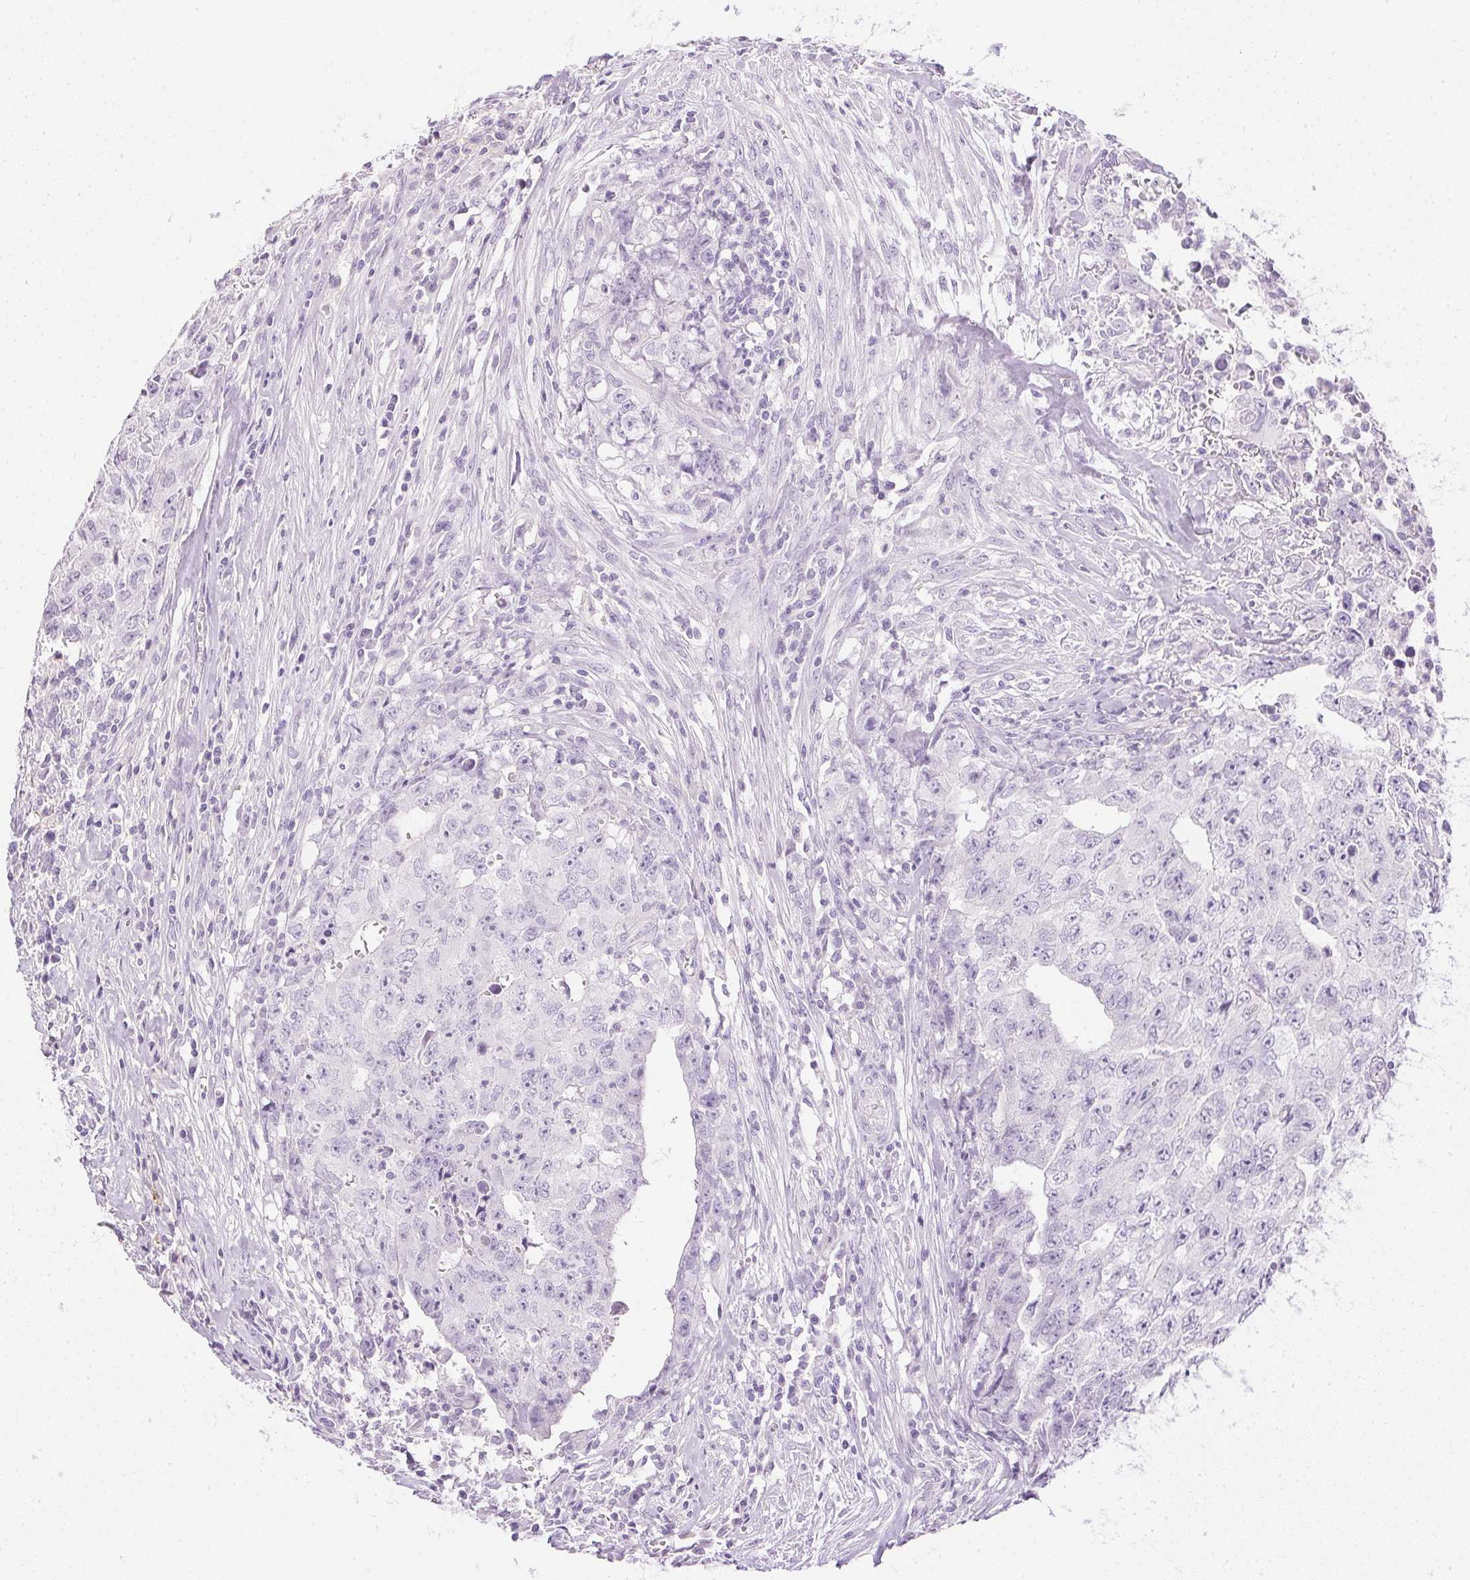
{"staining": {"intensity": "negative", "quantity": "none", "location": "none"}, "tissue": "testis cancer", "cell_type": "Tumor cells", "image_type": "cancer", "snomed": [{"axis": "morphology", "description": "Carcinoma, Embryonal, NOS"}, {"axis": "morphology", "description": "Teratoma, malignant, NOS"}, {"axis": "topography", "description": "Testis"}], "caption": "Immunohistochemistry of testis embryonal carcinoma shows no expression in tumor cells.", "gene": "CTRL", "patient": {"sex": "male", "age": 24}}